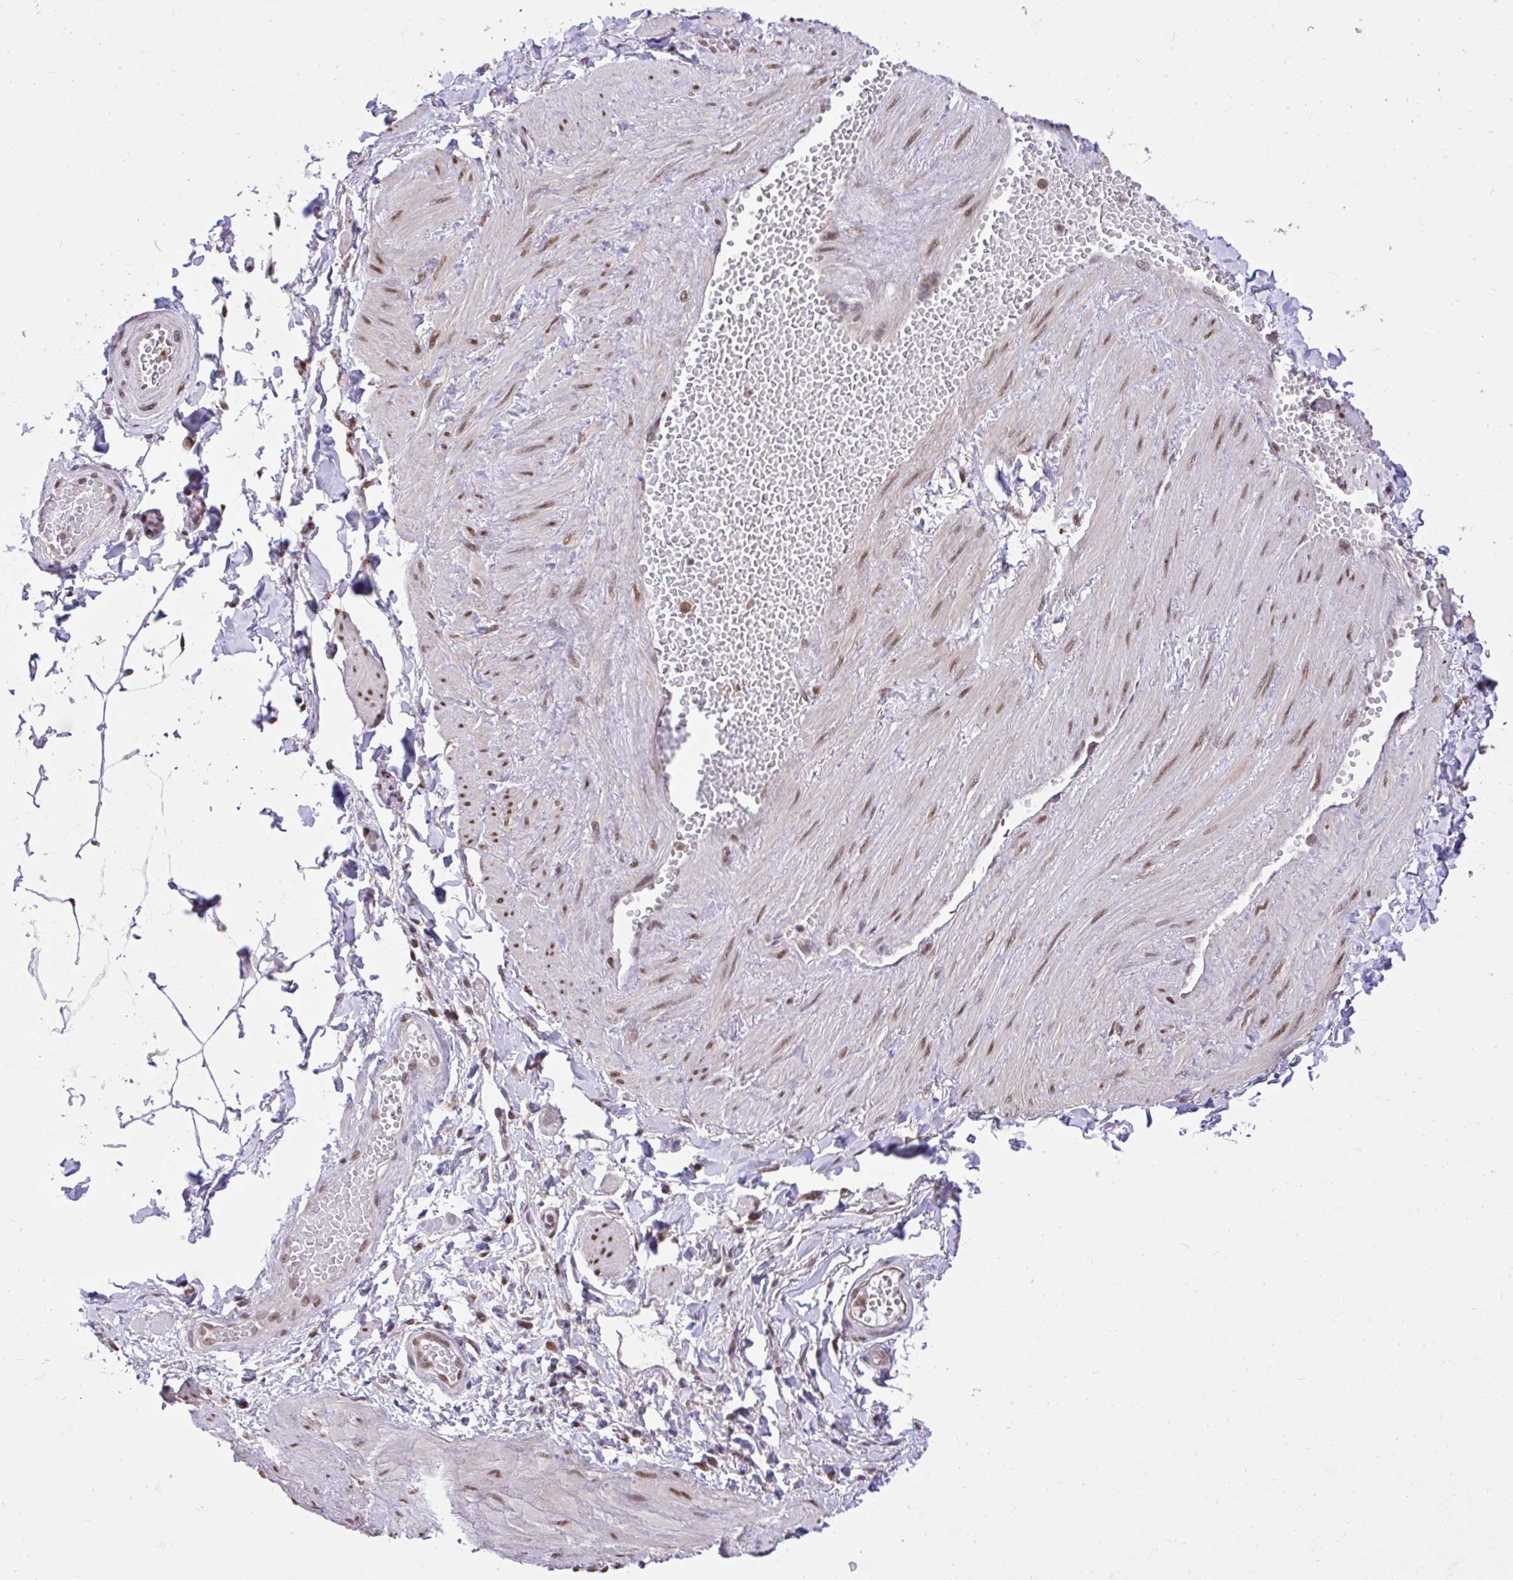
{"staining": {"intensity": "weak", "quantity": ">75%", "location": "nuclear"}, "tissue": "soft tissue", "cell_type": "Fibroblasts", "image_type": "normal", "snomed": [{"axis": "morphology", "description": "Normal tissue, NOS"}, {"axis": "topography", "description": "Epididymis"}, {"axis": "topography", "description": "Peripheral nerve tissue"}], "caption": "DAB (3,3'-diaminobenzidine) immunohistochemical staining of normal soft tissue displays weak nuclear protein expression in about >75% of fibroblasts.", "gene": "GLIS3", "patient": {"sex": "male", "age": 32}}